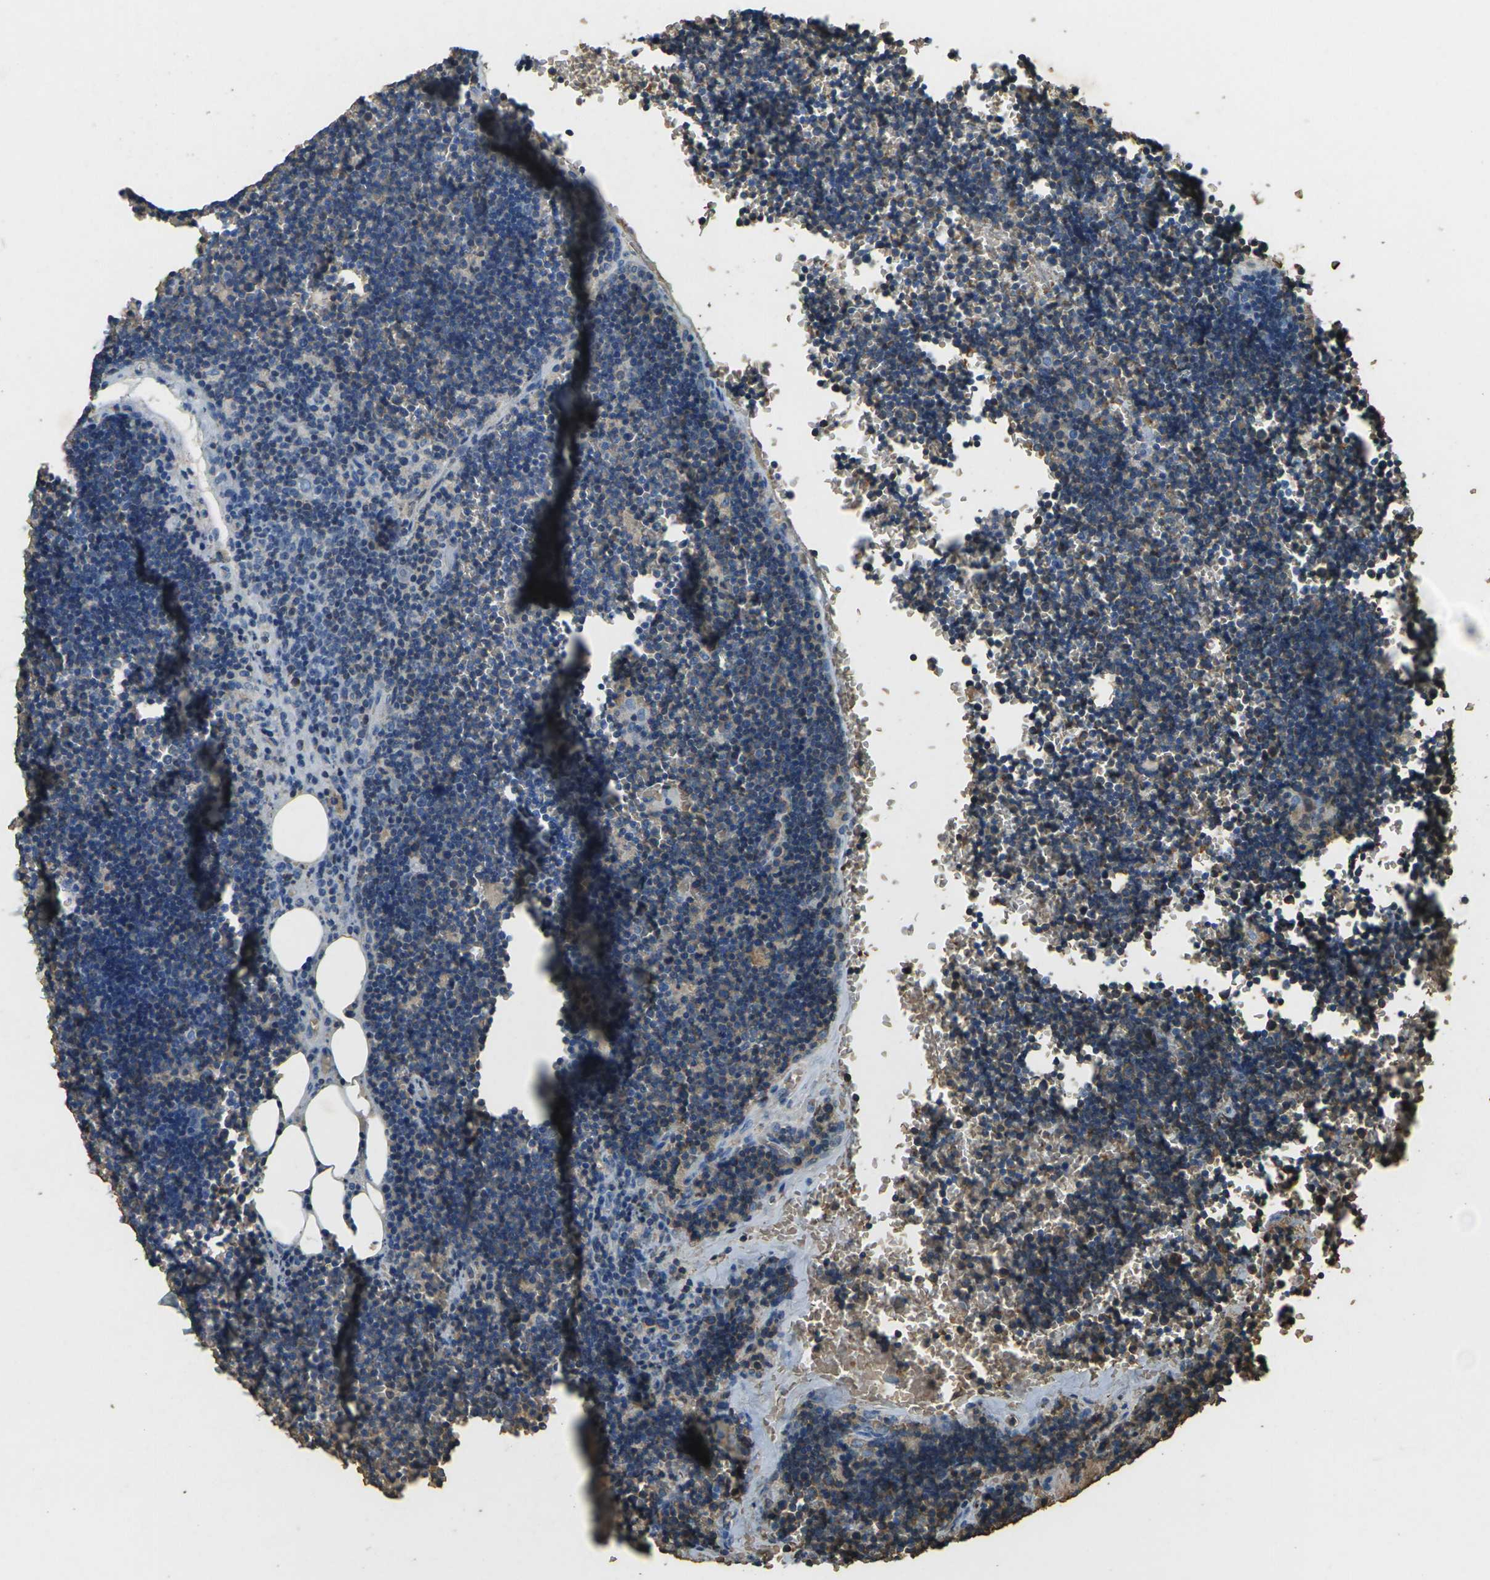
{"staining": {"intensity": "negative", "quantity": "none", "location": "none"}, "tissue": "lymph node", "cell_type": "Germinal center cells", "image_type": "normal", "snomed": [{"axis": "morphology", "description": "Normal tissue, NOS"}, {"axis": "topography", "description": "Lymph node"}], "caption": "IHC histopathology image of normal lymph node stained for a protein (brown), which demonstrates no positivity in germinal center cells. The staining was performed using DAB (3,3'-diaminobenzidine) to visualize the protein expression in brown, while the nuclei were stained in blue with hematoxylin (Magnification: 20x).", "gene": "HBB", "patient": {"sex": "male", "age": 33}}